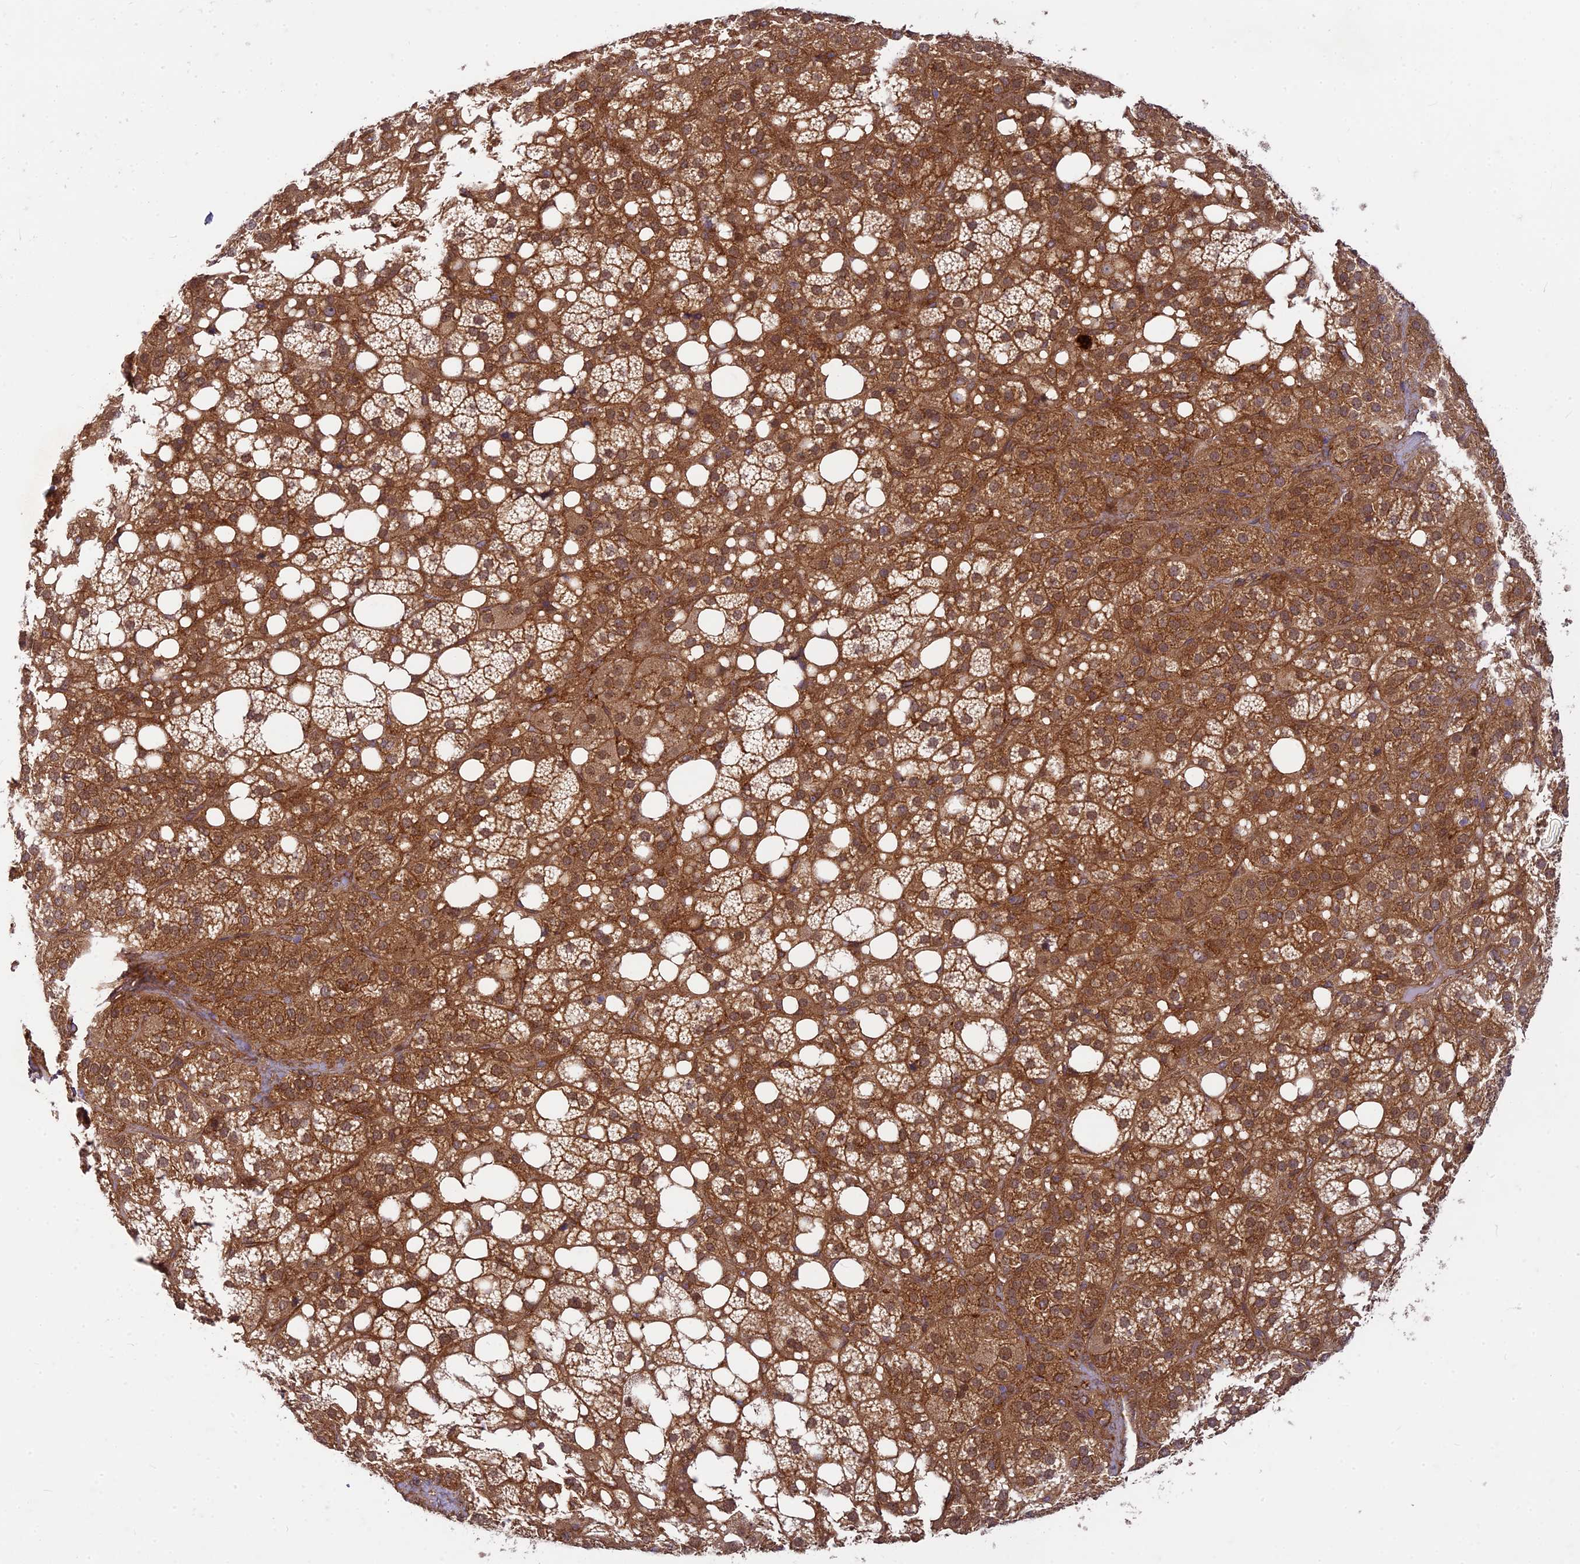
{"staining": {"intensity": "strong", "quantity": ">75%", "location": "cytoplasmic/membranous"}, "tissue": "adrenal gland", "cell_type": "Glandular cells", "image_type": "normal", "snomed": [{"axis": "morphology", "description": "Normal tissue, NOS"}, {"axis": "topography", "description": "Adrenal gland"}], "caption": "This histopathology image displays immunohistochemistry (IHC) staining of benign adrenal gland, with high strong cytoplasmic/membranous expression in approximately >75% of glandular cells.", "gene": "TCF25", "patient": {"sex": "female", "age": 59}}